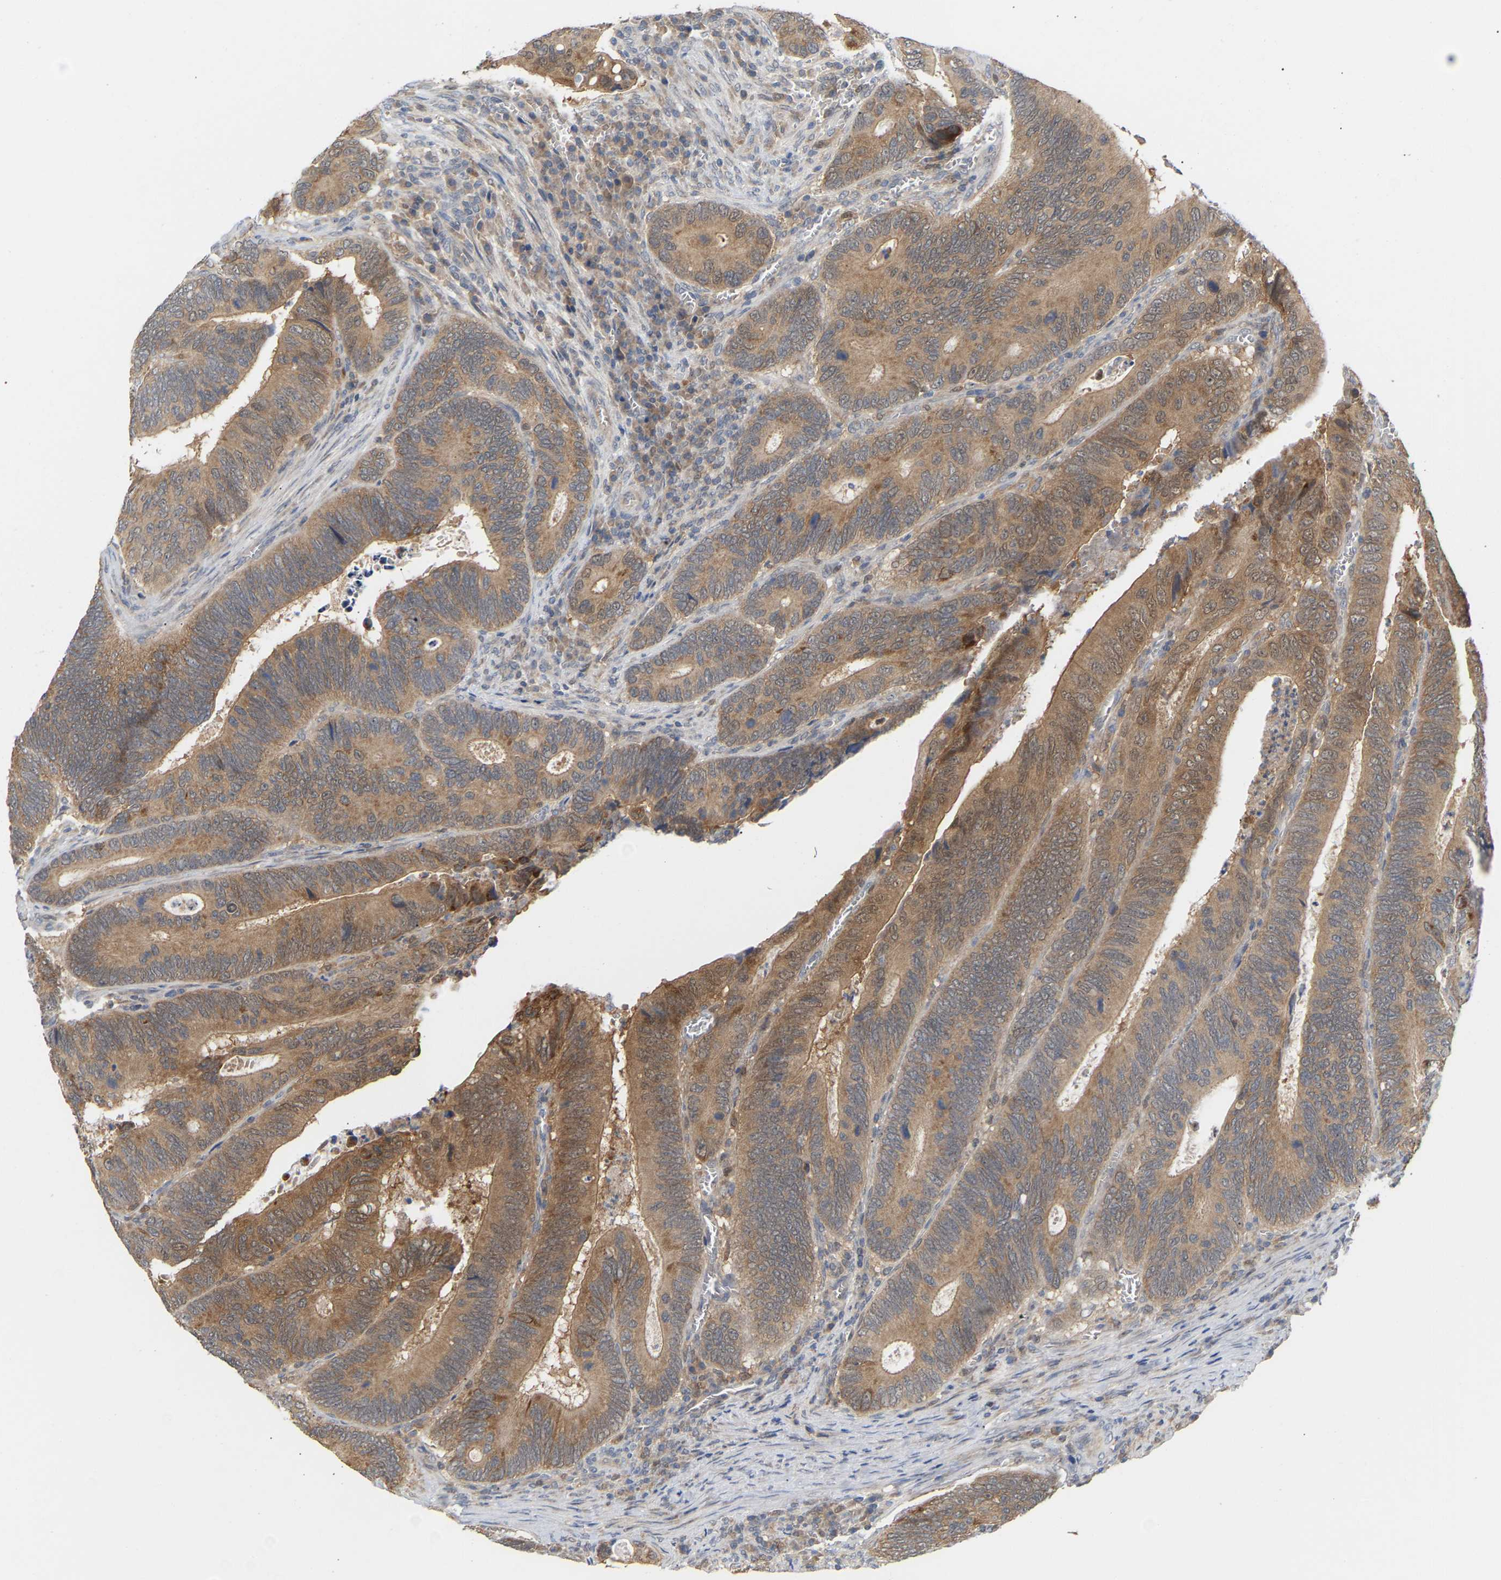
{"staining": {"intensity": "moderate", "quantity": ">75%", "location": "cytoplasmic/membranous,nuclear"}, "tissue": "colorectal cancer", "cell_type": "Tumor cells", "image_type": "cancer", "snomed": [{"axis": "morphology", "description": "Inflammation, NOS"}, {"axis": "morphology", "description": "Adenocarcinoma, NOS"}, {"axis": "topography", "description": "Colon"}], "caption": "A brown stain highlights moderate cytoplasmic/membranous and nuclear positivity of a protein in human colorectal adenocarcinoma tumor cells. (DAB = brown stain, brightfield microscopy at high magnification).", "gene": "TPMT", "patient": {"sex": "male", "age": 72}}